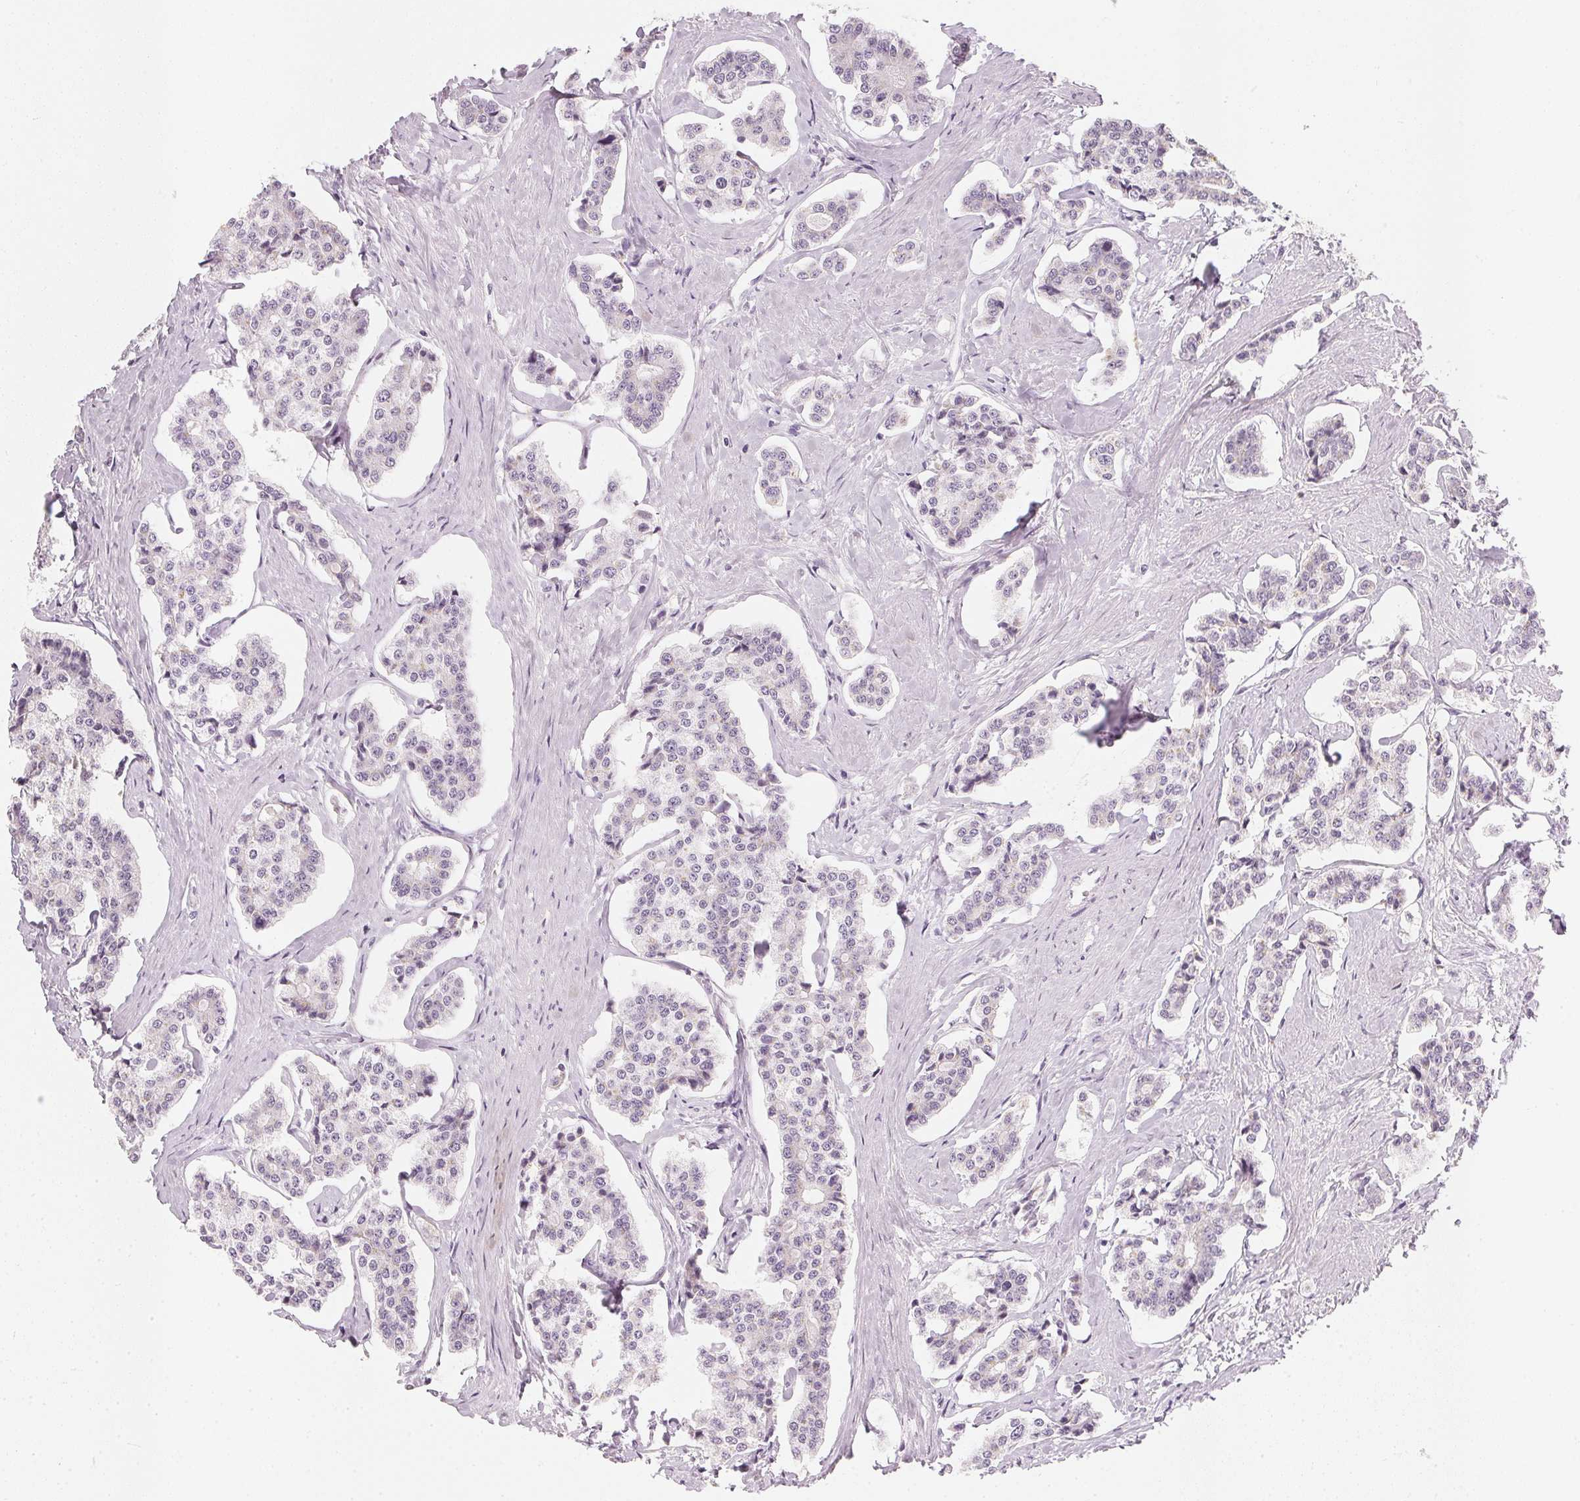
{"staining": {"intensity": "negative", "quantity": "none", "location": "none"}, "tissue": "carcinoid", "cell_type": "Tumor cells", "image_type": "cancer", "snomed": [{"axis": "morphology", "description": "Carcinoid, malignant, NOS"}, {"axis": "topography", "description": "Small intestine"}], "caption": "IHC image of neoplastic tissue: carcinoid stained with DAB (3,3'-diaminobenzidine) reveals no significant protein expression in tumor cells.", "gene": "CHST4", "patient": {"sex": "female", "age": 65}}